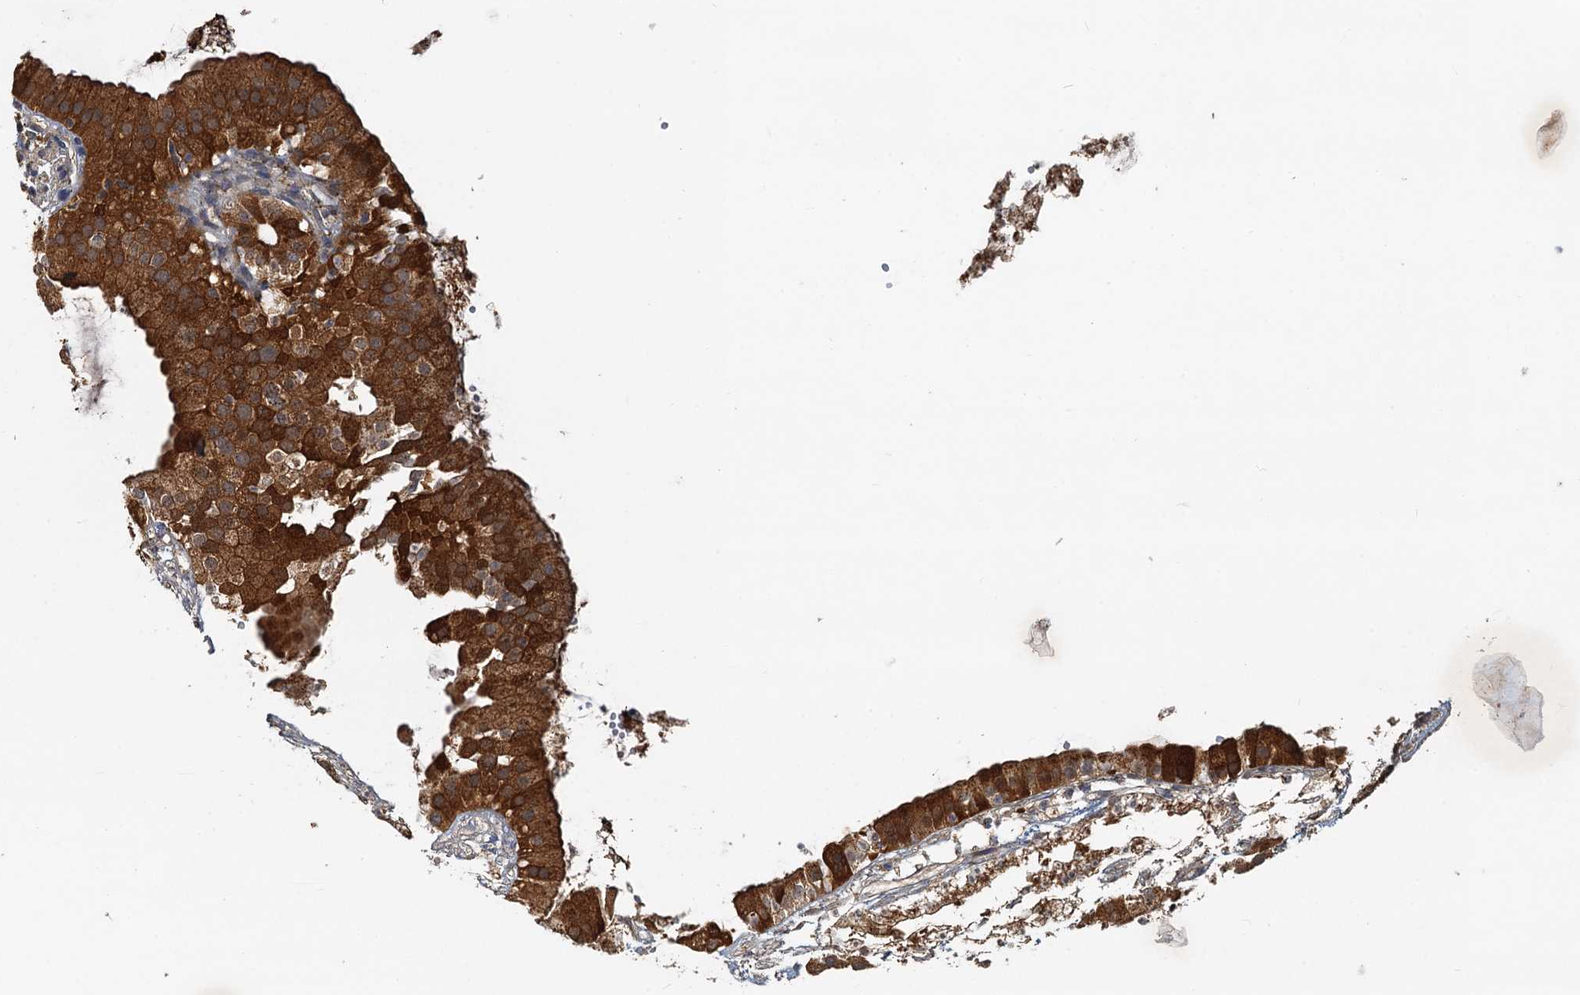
{"staining": {"intensity": "strong", "quantity": ">75%", "location": "cytoplasmic/membranous"}, "tissue": "gallbladder", "cell_type": "Glandular cells", "image_type": "normal", "snomed": [{"axis": "morphology", "description": "Normal tissue, NOS"}, {"axis": "topography", "description": "Gallbladder"}], "caption": "Glandular cells demonstrate high levels of strong cytoplasmic/membranous expression in approximately >75% of cells in normal human gallbladder.", "gene": "TOLLIP", "patient": {"sex": "male", "age": 55}}